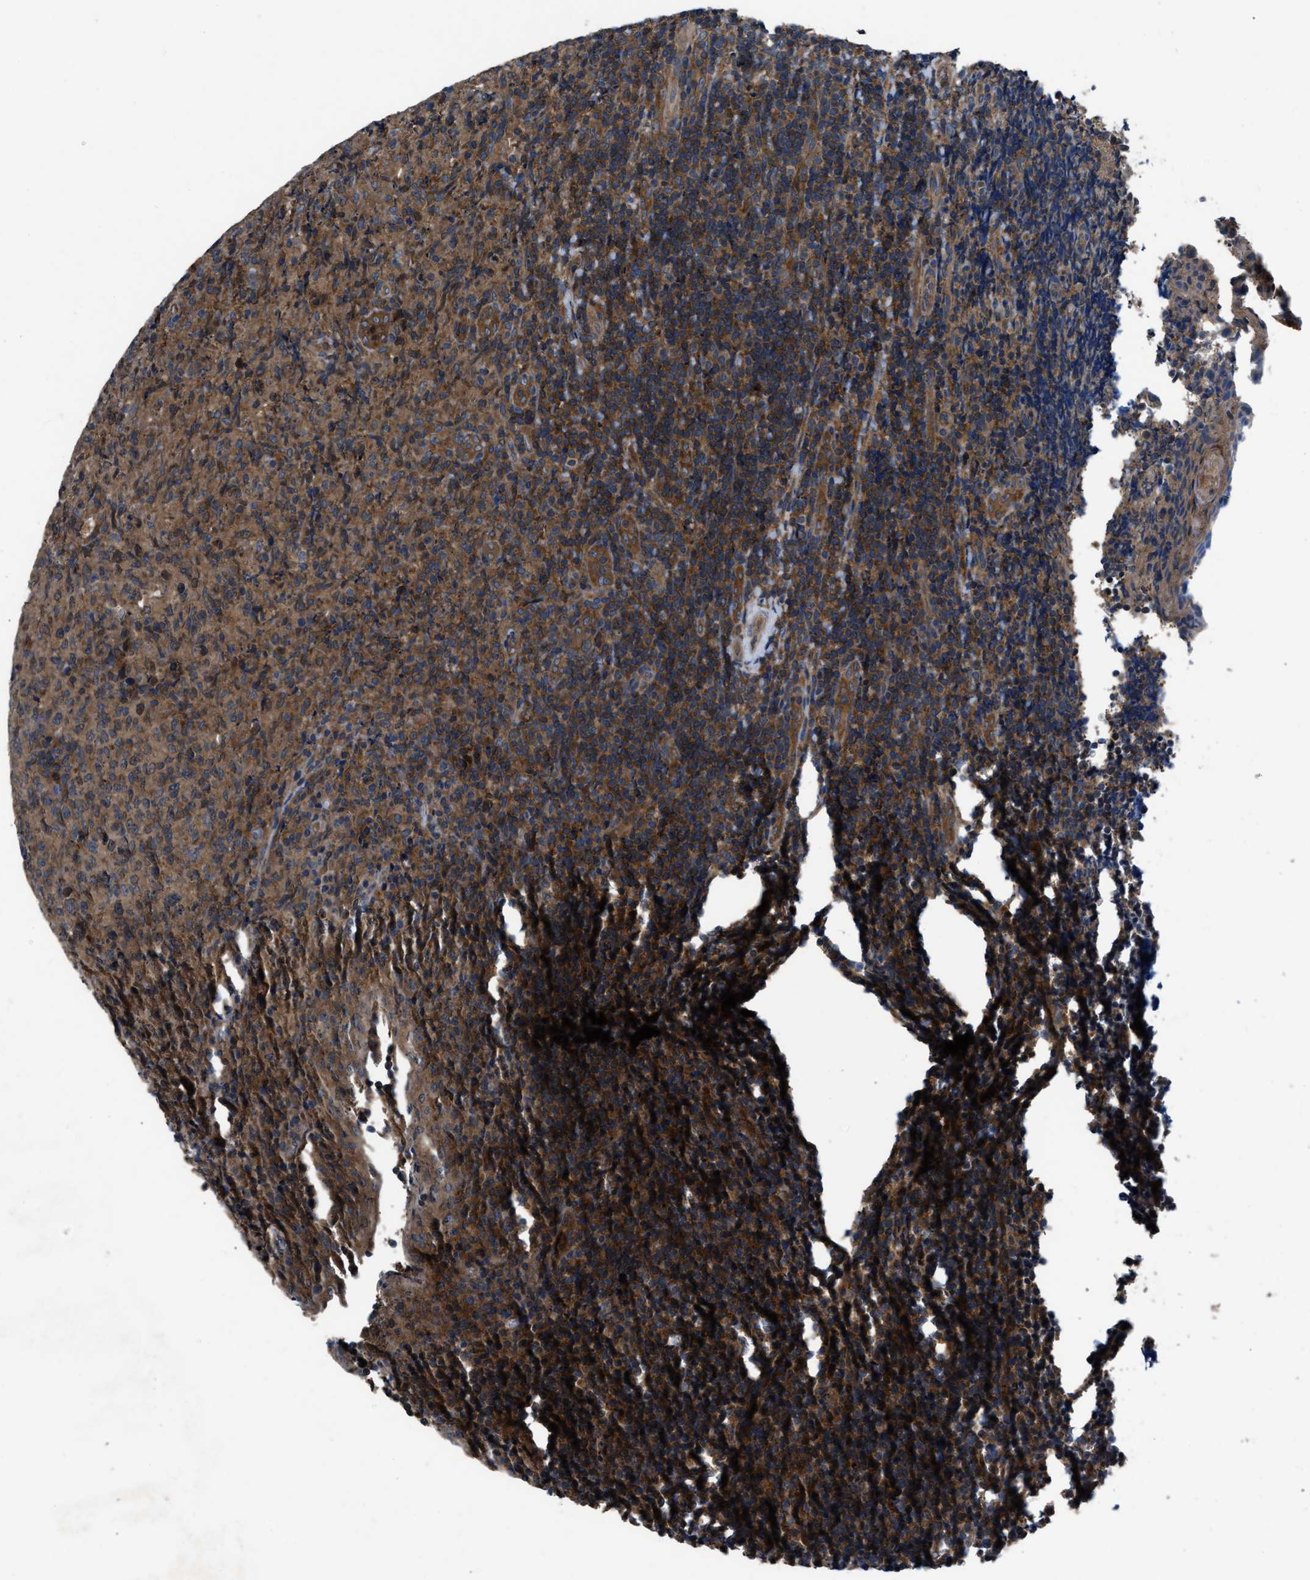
{"staining": {"intensity": "moderate", "quantity": ">75%", "location": "cytoplasmic/membranous"}, "tissue": "lymphoma", "cell_type": "Tumor cells", "image_type": "cancer", "snomed": [{"axis": "morphology", "description": "Malignant lymphoma, non-Hodgkin's type, High grade"}, {"axis": "topography", "description": "Tonsil"}], "caption": "Brown immunohistochemical staining in human lymphoma demonstrates moderate cytoplasmic/membranous staining in approximately >75% of tumor cells.", "gene": "USP25", "patient": {"sex": "female", "age": 36}}